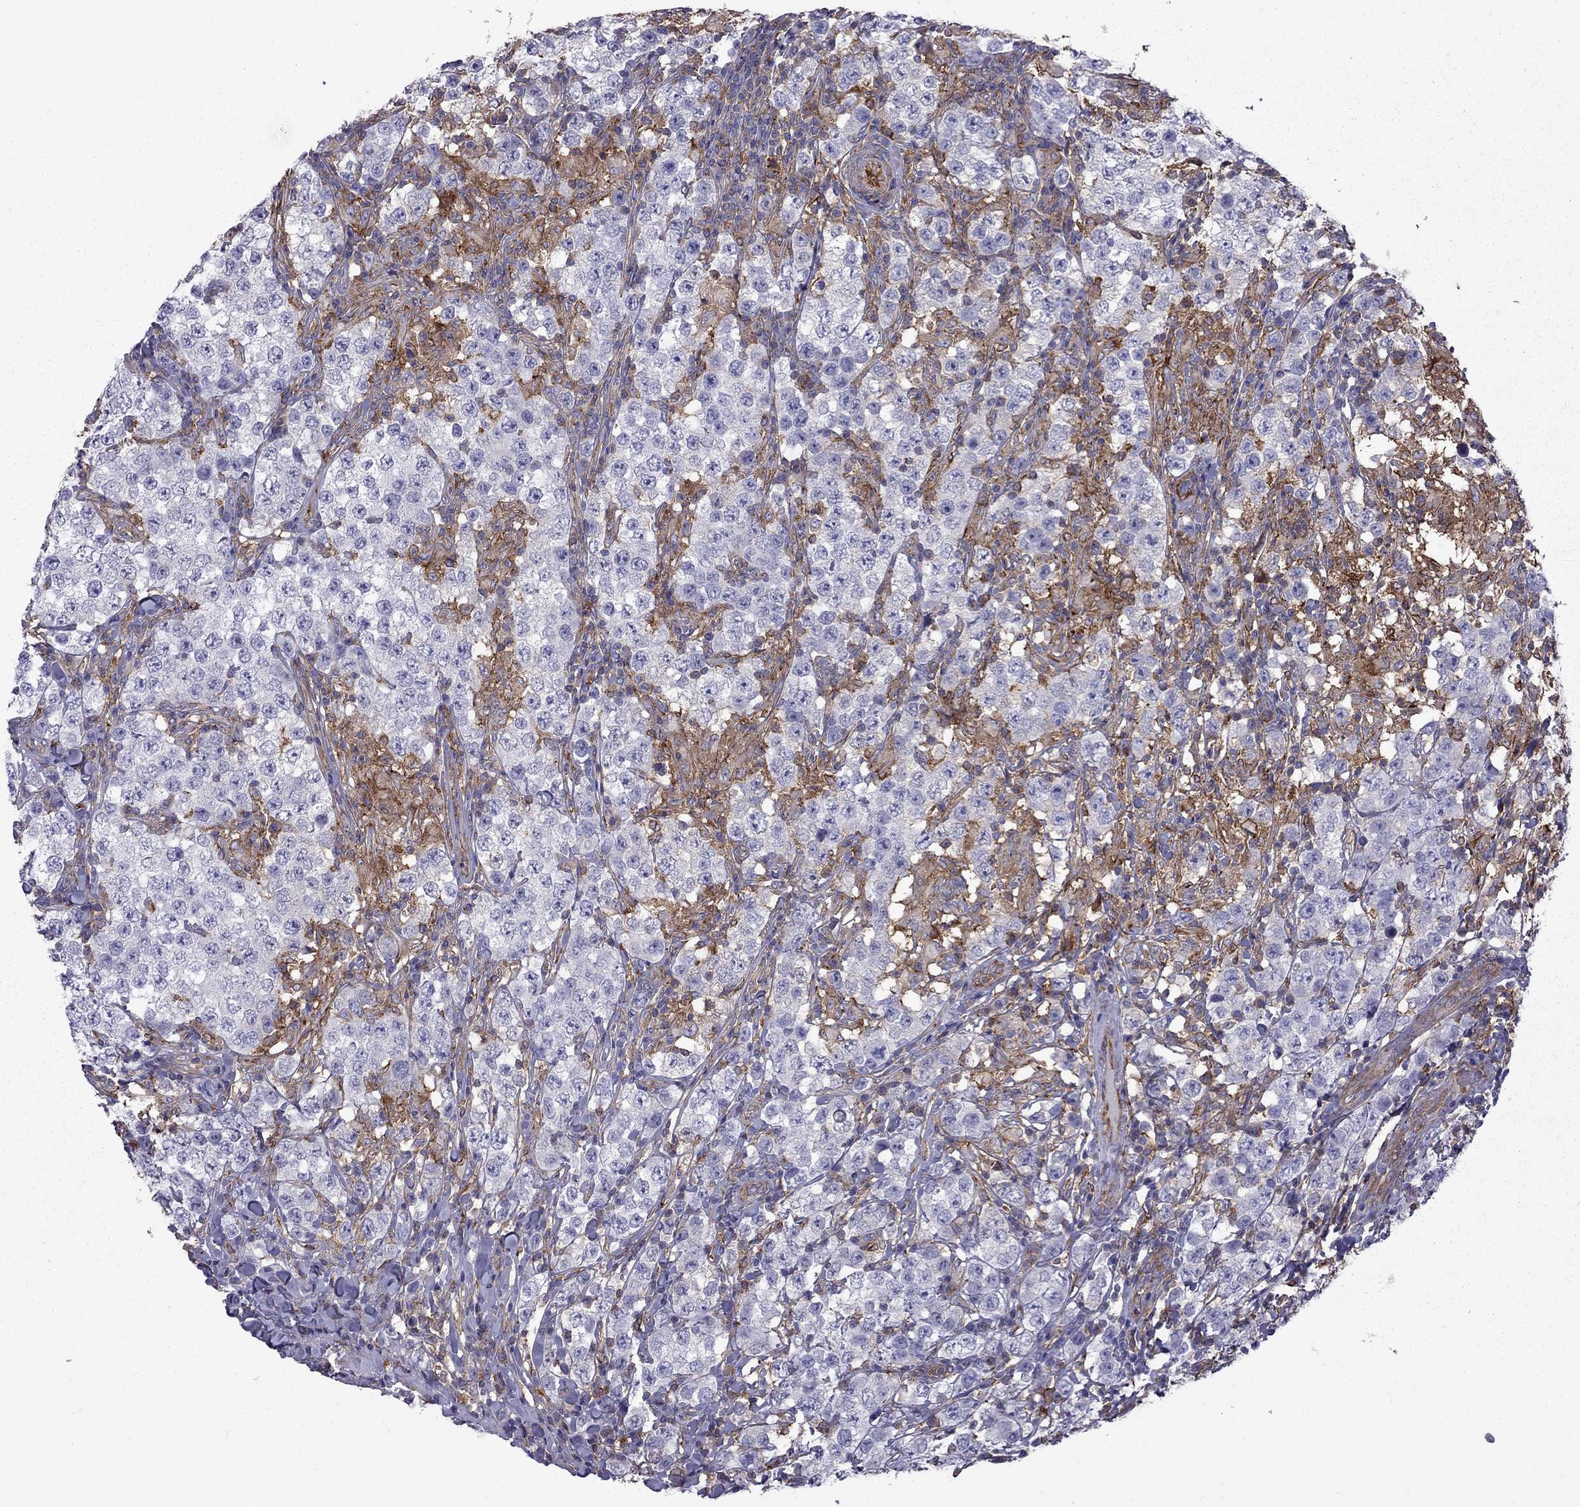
{"staining": {"intensity": "negative", "quantity": "none", "location": "none"}, "tissue": "testis cancer", "cell_type": "Tumor cells", "image_type": "cancer", "snomed": [{"axis": "morphology", "description": "Seminoma, NOS"}, {"axis": "morphology", "description": "Carcinoma, Embryonal, NOS"}, {"axis": "topography", "description": "Testis"}], "caption": "Tumor cells show no significant expression in testis seminoma.", "gene": "EIF4E3", "patient": {"sex": "male", "age": 41}}